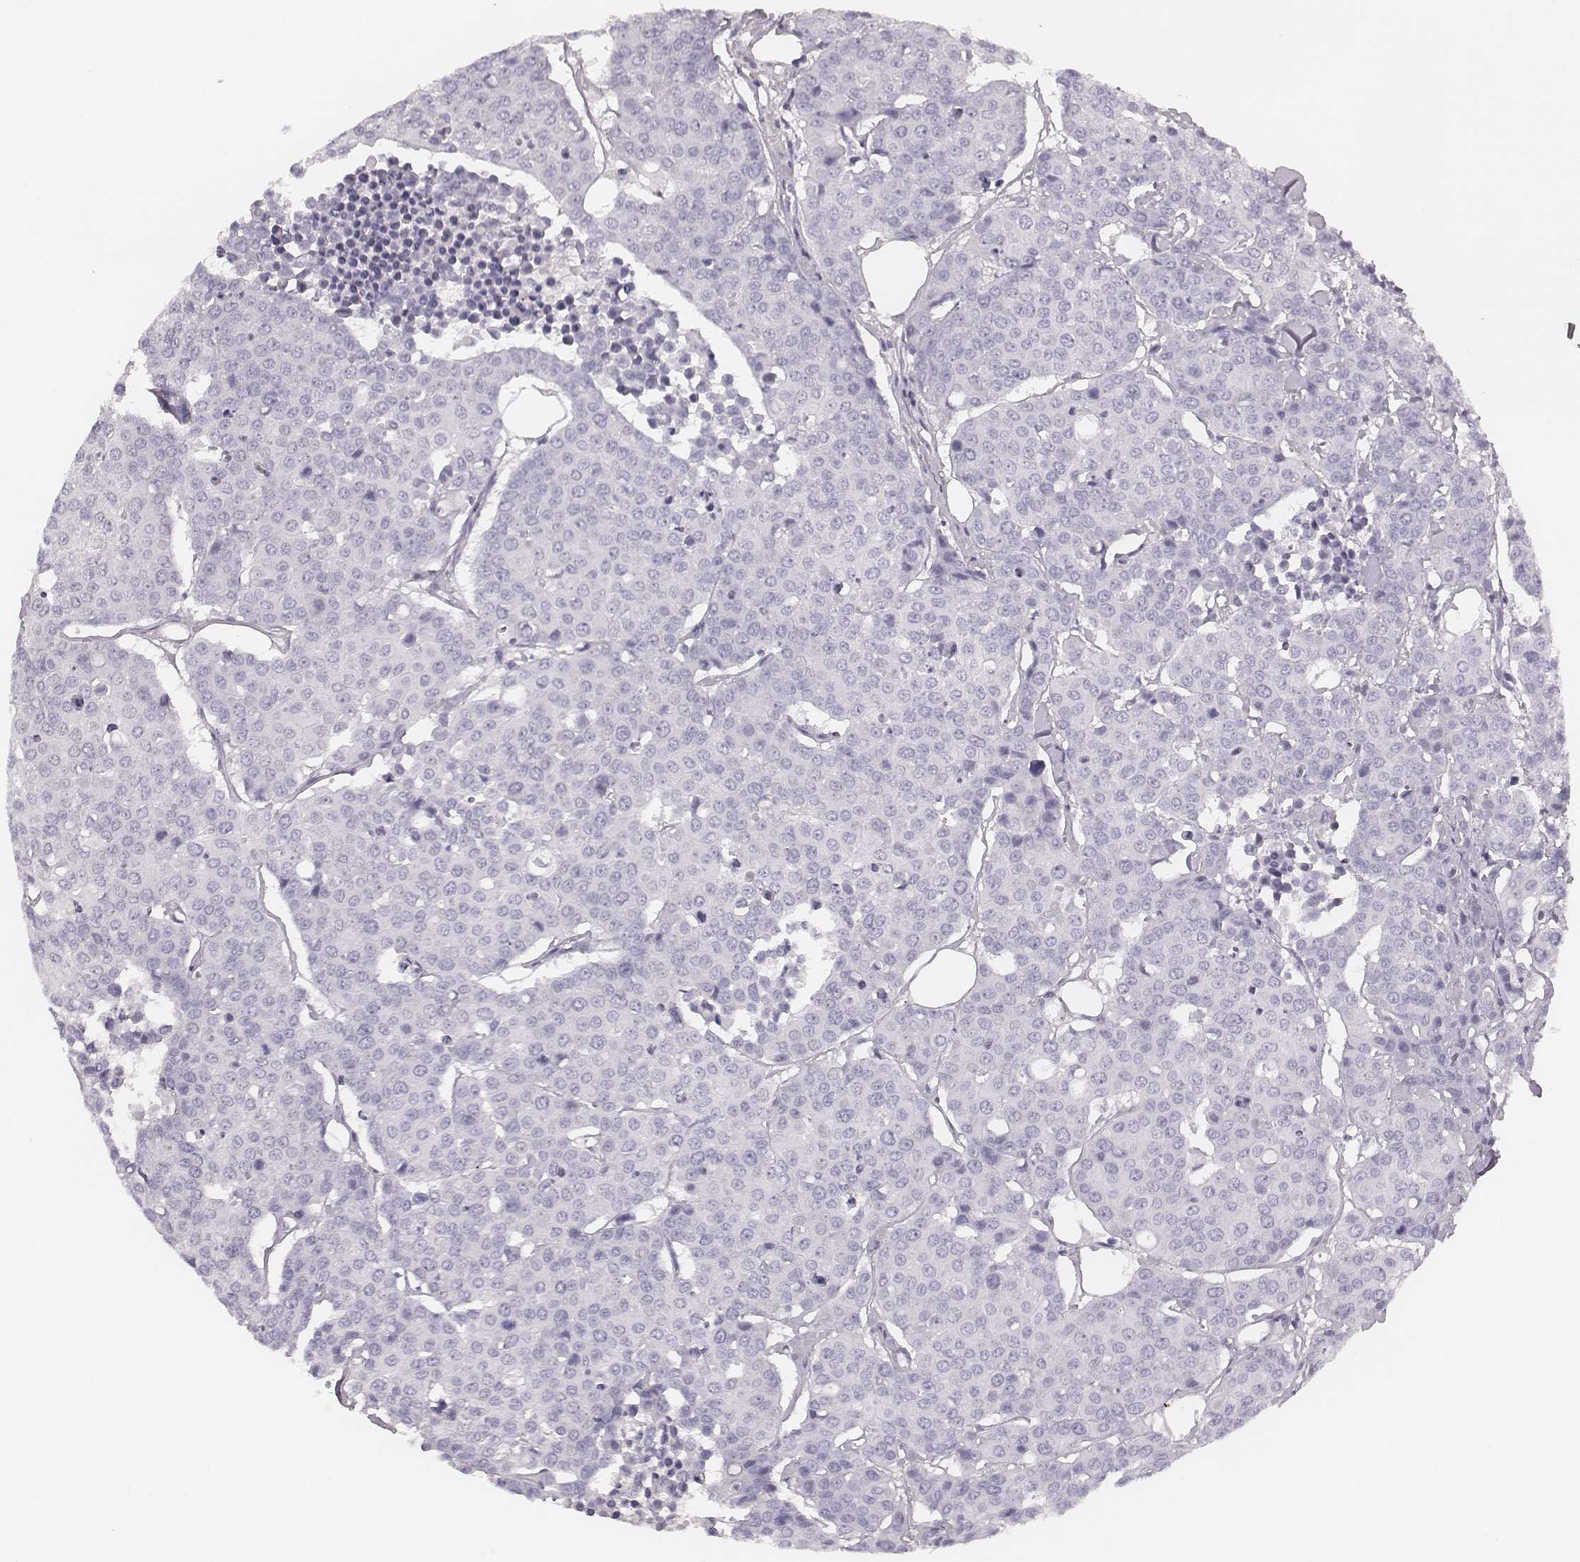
{"staining": {"intensity": "negative", "quantity": "none", "location": "none"}, "tissue": "carcinoid", "cell_type": "Tumor cells", "image_type": "cancer", "snomed": [{"axis": "morphology", "description": "Carcinoid, malignant, NOS"}, {"axis": "topography", "description": "Colon"}], "caption": "DAB immunohistochemical staining of carcinoid shows no significant staining in tumor cells.", "gene": "ZNF365", "patient": {"sex": "male", "age": 81}}